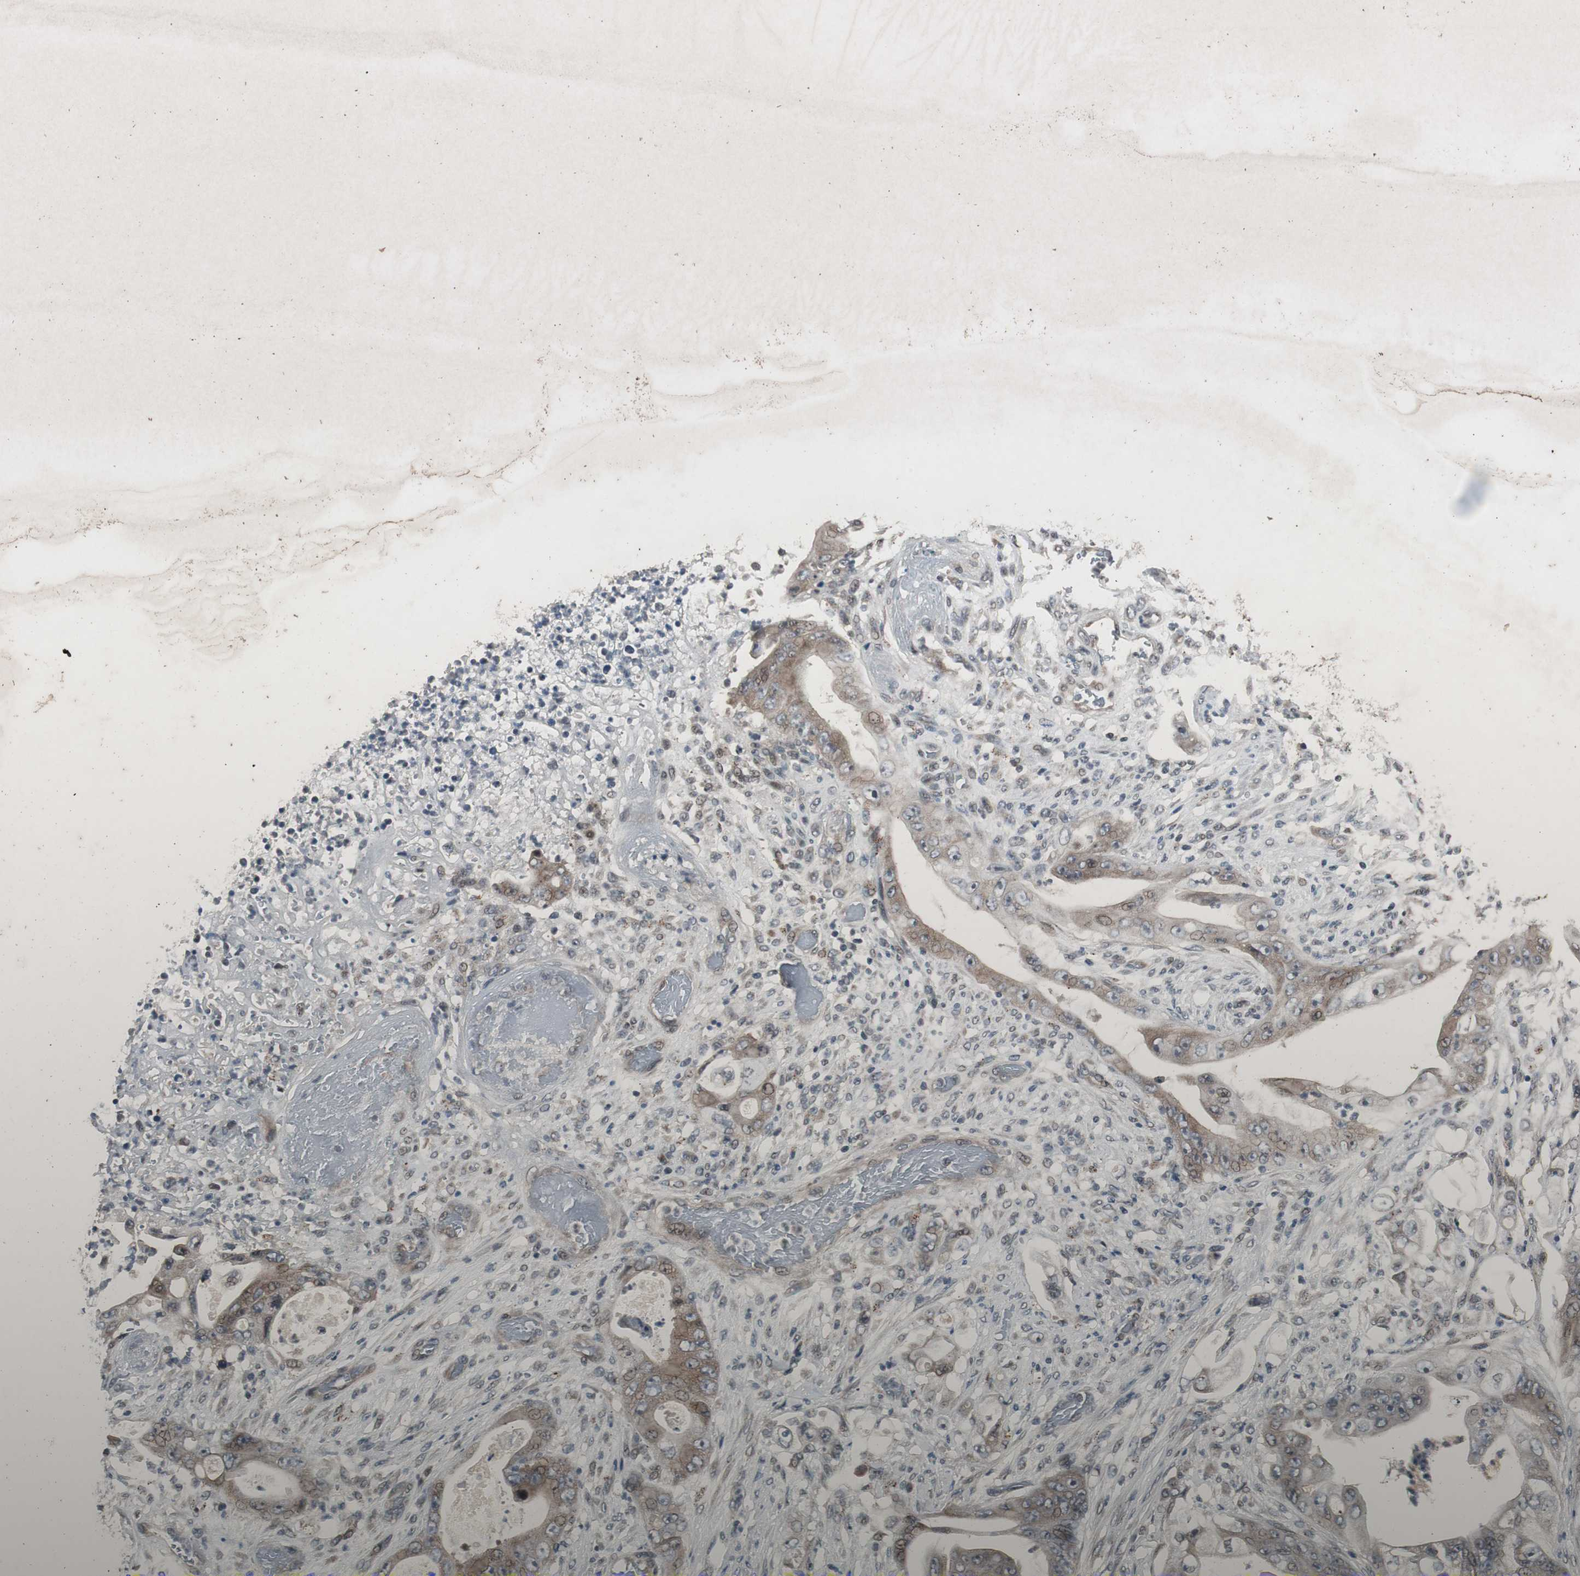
{"staining": {"intensity": "moderate", "quantity": ">75%", "location": "cytoplasmic/membranous"}, "tissue": "stomach cancer", "cell_type": "Tumor cells", "image_type": "cancer", "snomed": [{"axis": "morphology", "description": "Adenocarcinoma, NOS"}, {"axis": "topography", "description": "Stomach"}], "caption": "The image demonstrates immunohistochemical staining of stomach adenocarcinoma. There is moderate cytoplasmic/membranous expression is identified in approximately >75% of tumor cells. Using DAB (3,3'-diaminobenzidine) (brown) and hematoxylin (blue) stains, captured at high magnification using brightfield microscopy.", "gene": "BOLA1", "patient": {"sex": "female", "age": 73}}